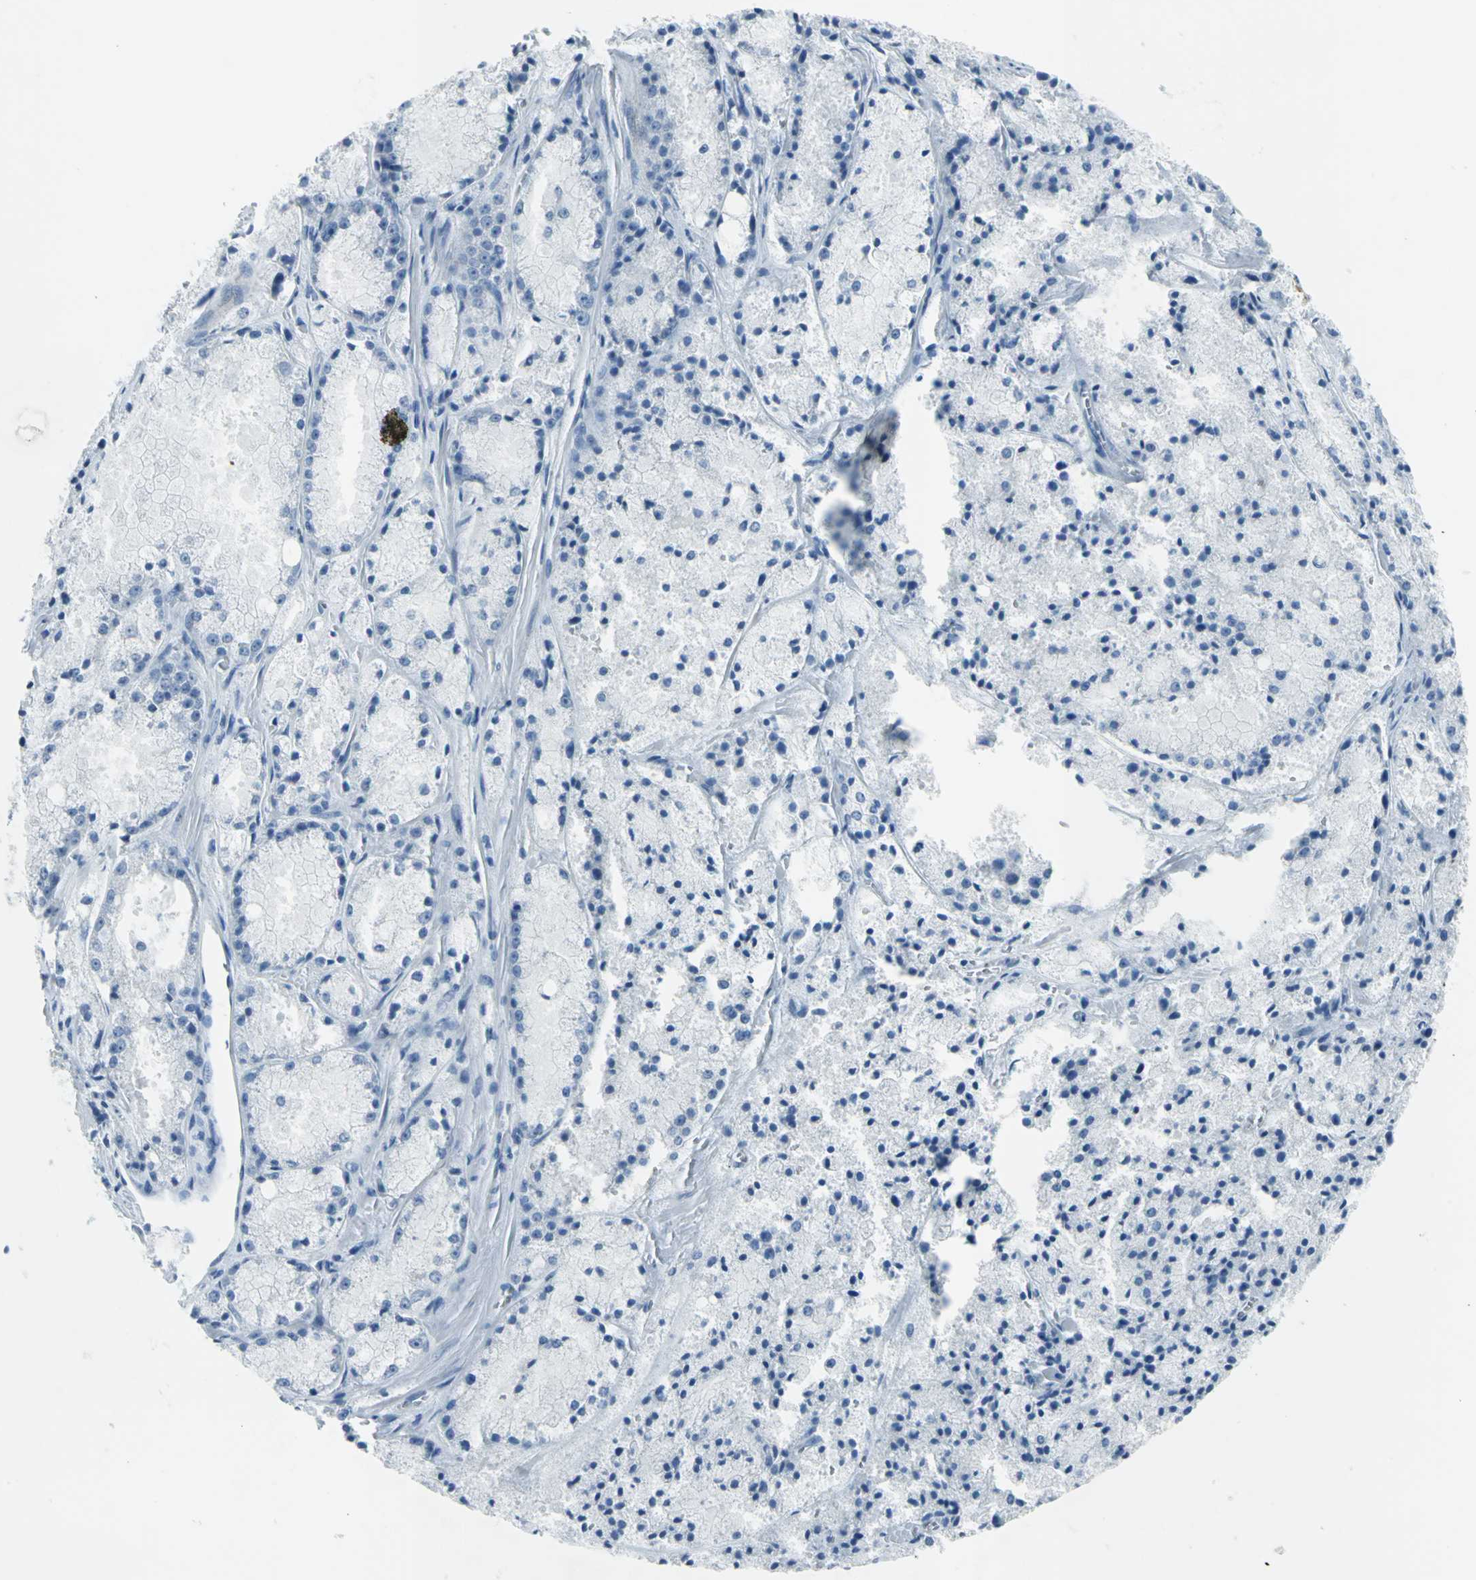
{"staining": {"intensity": "negative", "quantity": "none", "location": "none"}, "tissue": "prostate cancer", "cell_type": "Tumor cells", "image_type": "cancer", "snomed": [{"axis": "morphology", "description": "Adenocarcinoma, Low grade"}, {"axis": "topography", "description": "Prostate"}], "caption": "A high-resolution image shows immunohistochemistry (IHC) staining of adenocarcinoma (low-grade) (prostate), which reveals no significant staining in tumor cells.", "gene": "DNAI2", "patient": {"sex": "male", "age": 64}}